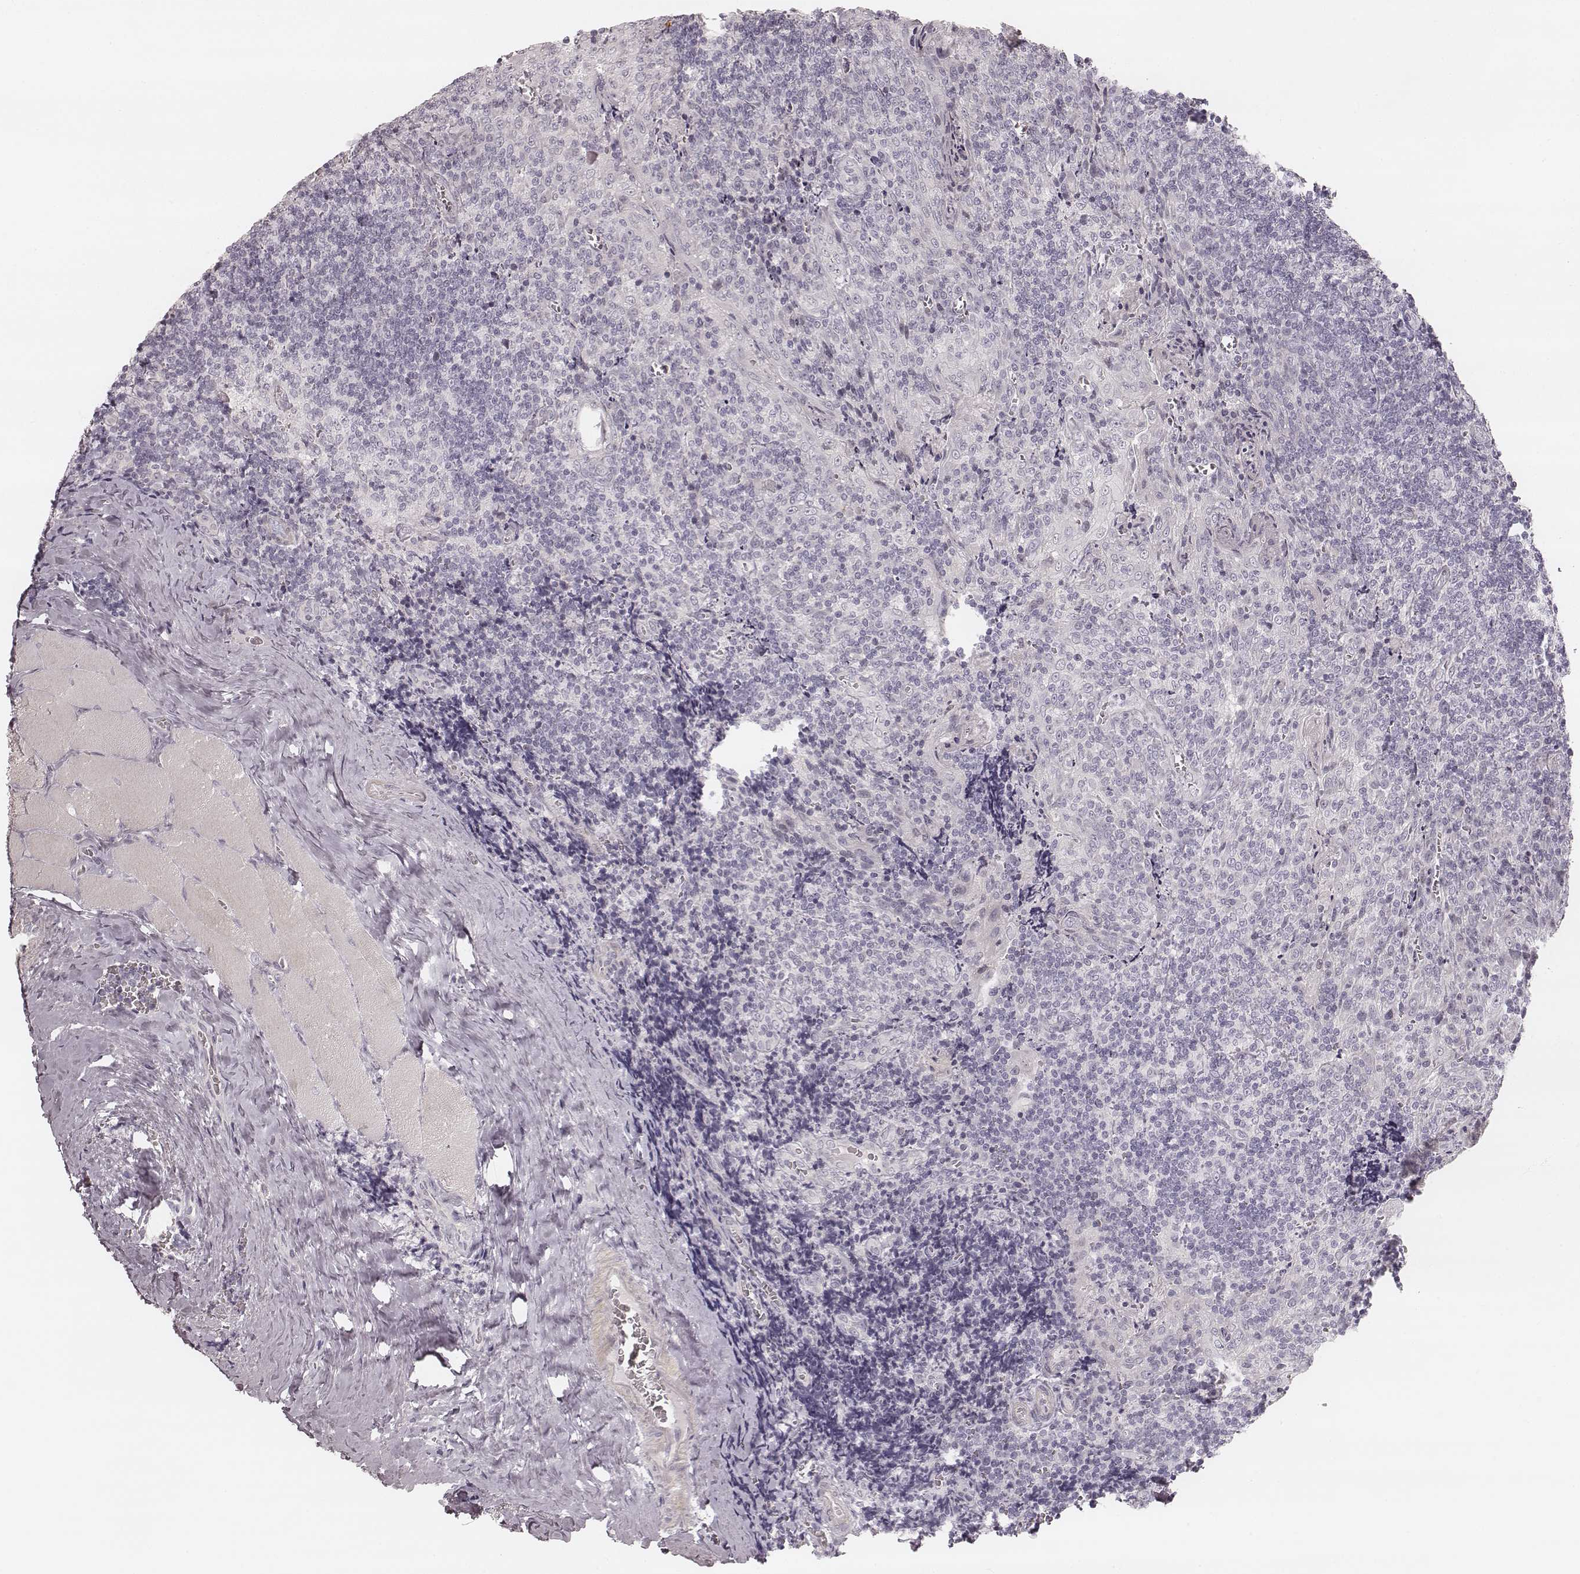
{"staining": {"intensity": "negative", "quantity": "none", "location": "none"}, "tissue": "tonsil", "cell_type": "Germinal center cells", "image_type": "normal", "snomed": [{"axis": "morphology", "description": "Normal tissue, NOS"}, {"axis": "morphology", "description": "Inflammation, NOS"}, {"axis": "topography", "description": "Tonsil"}], "caption": "High magnification brightfield microscopy of unremarkable tonsil stained with DAB (brown) and counterstained with hematoxylin (blue): germinal center cells show no significant staining.", "gene": "SPATA24", "patient": {"sex": "female", "age": 31}}